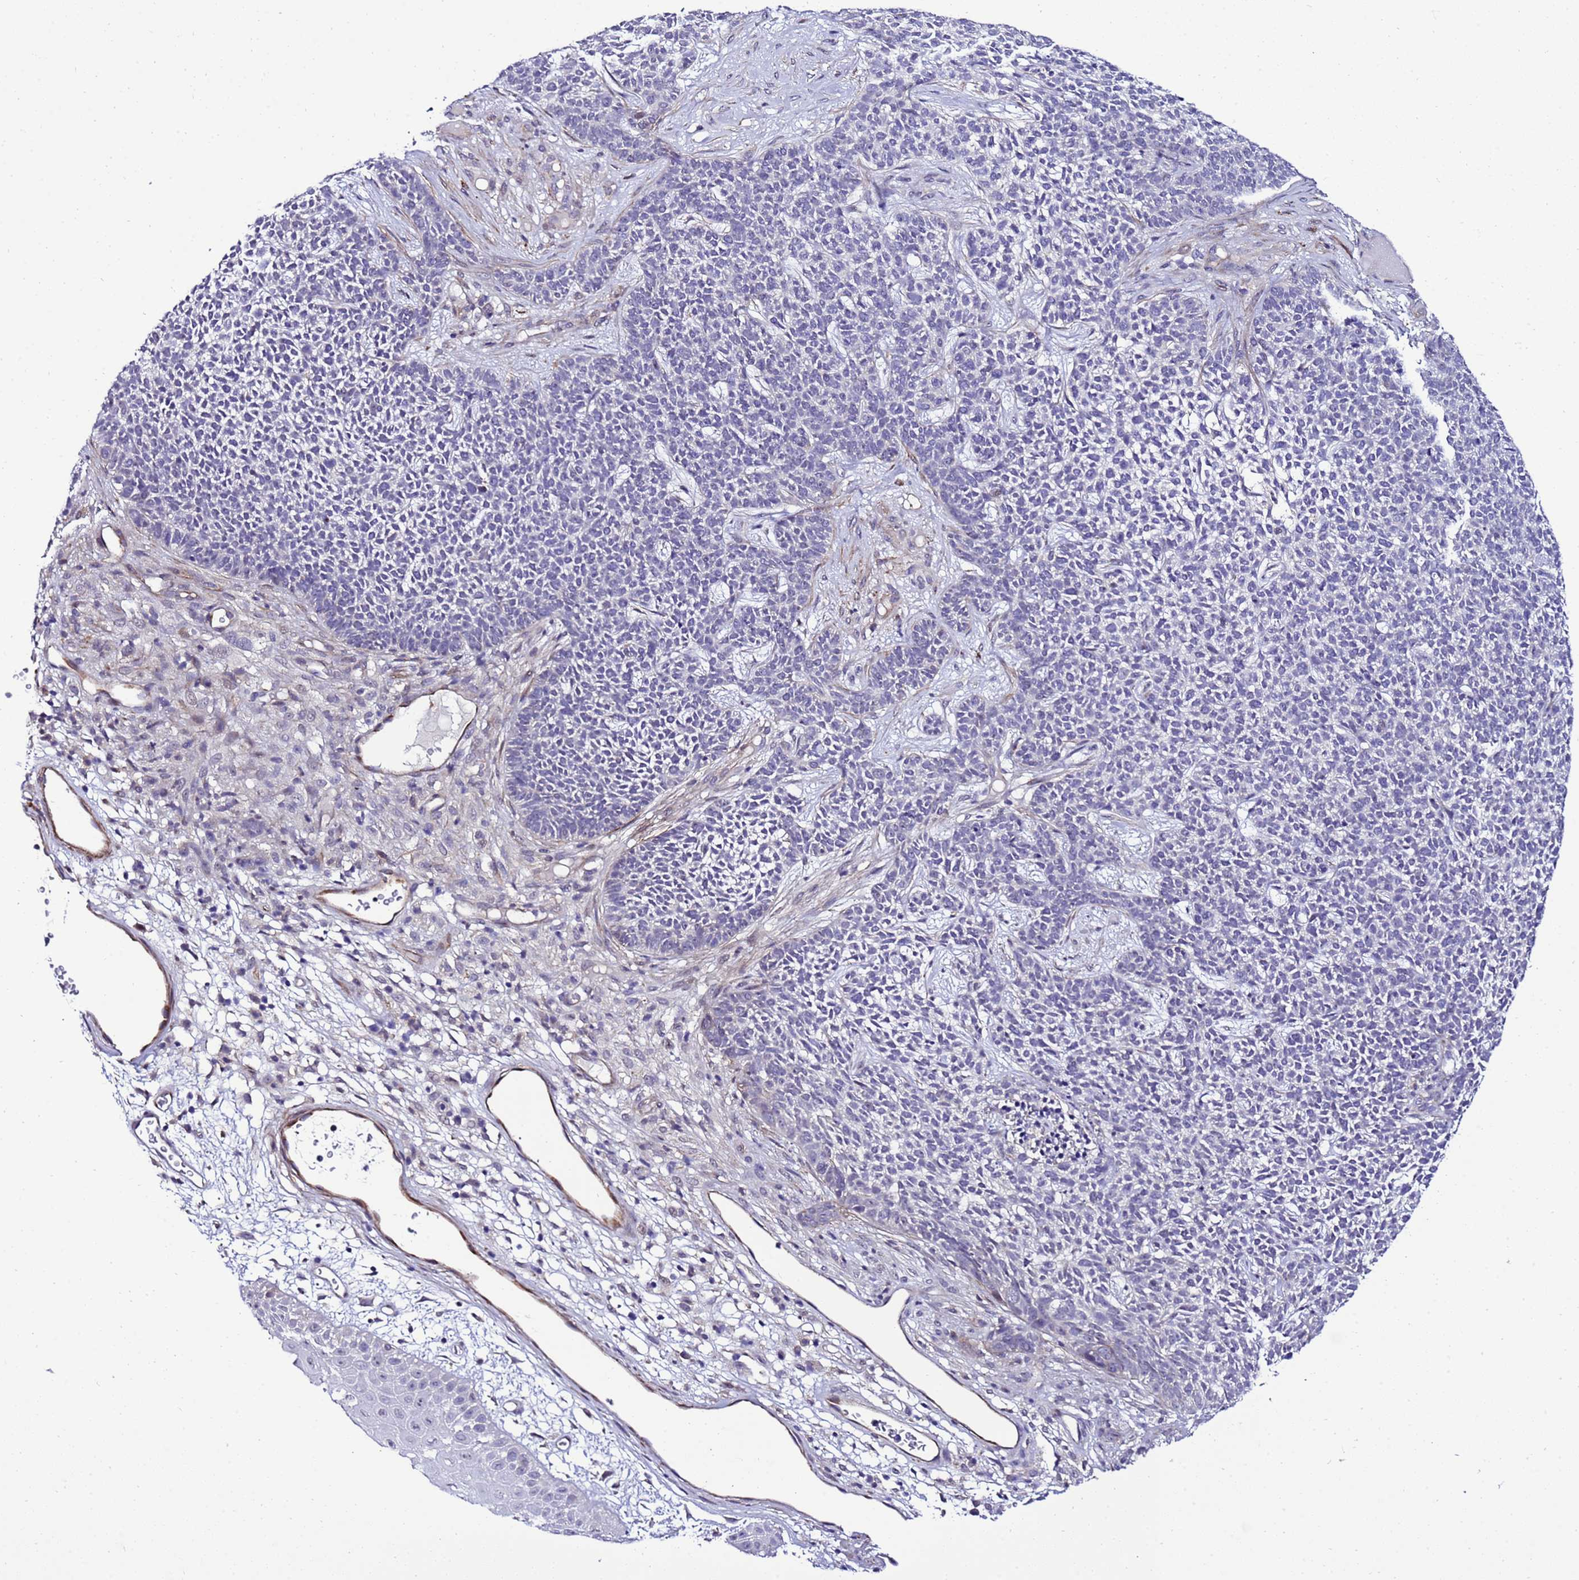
{"staining": {"intensity": "negative", "quantity": "none", "location": "none"}, "tissue": "skin cancer", "cell_type": "Tumor cells", "image_type": "cancer", "snomed": [{"axis": "morphology", "description": "Basal cell carcinoma"}, {"axis": "topography", "description": "Skin"}], "caption": "IHC of skin cancer (basal cell carcinoma) displays no expression in tumor cells. (Stains: DAB (3,3'-diaminobenzidine) immunohistochemistry with hematoxylin counter stain, Microscopy: brightfield microscopy at high magnification).", "gene": "GZF1", "patient": {"sex": "female", "age": 84}}